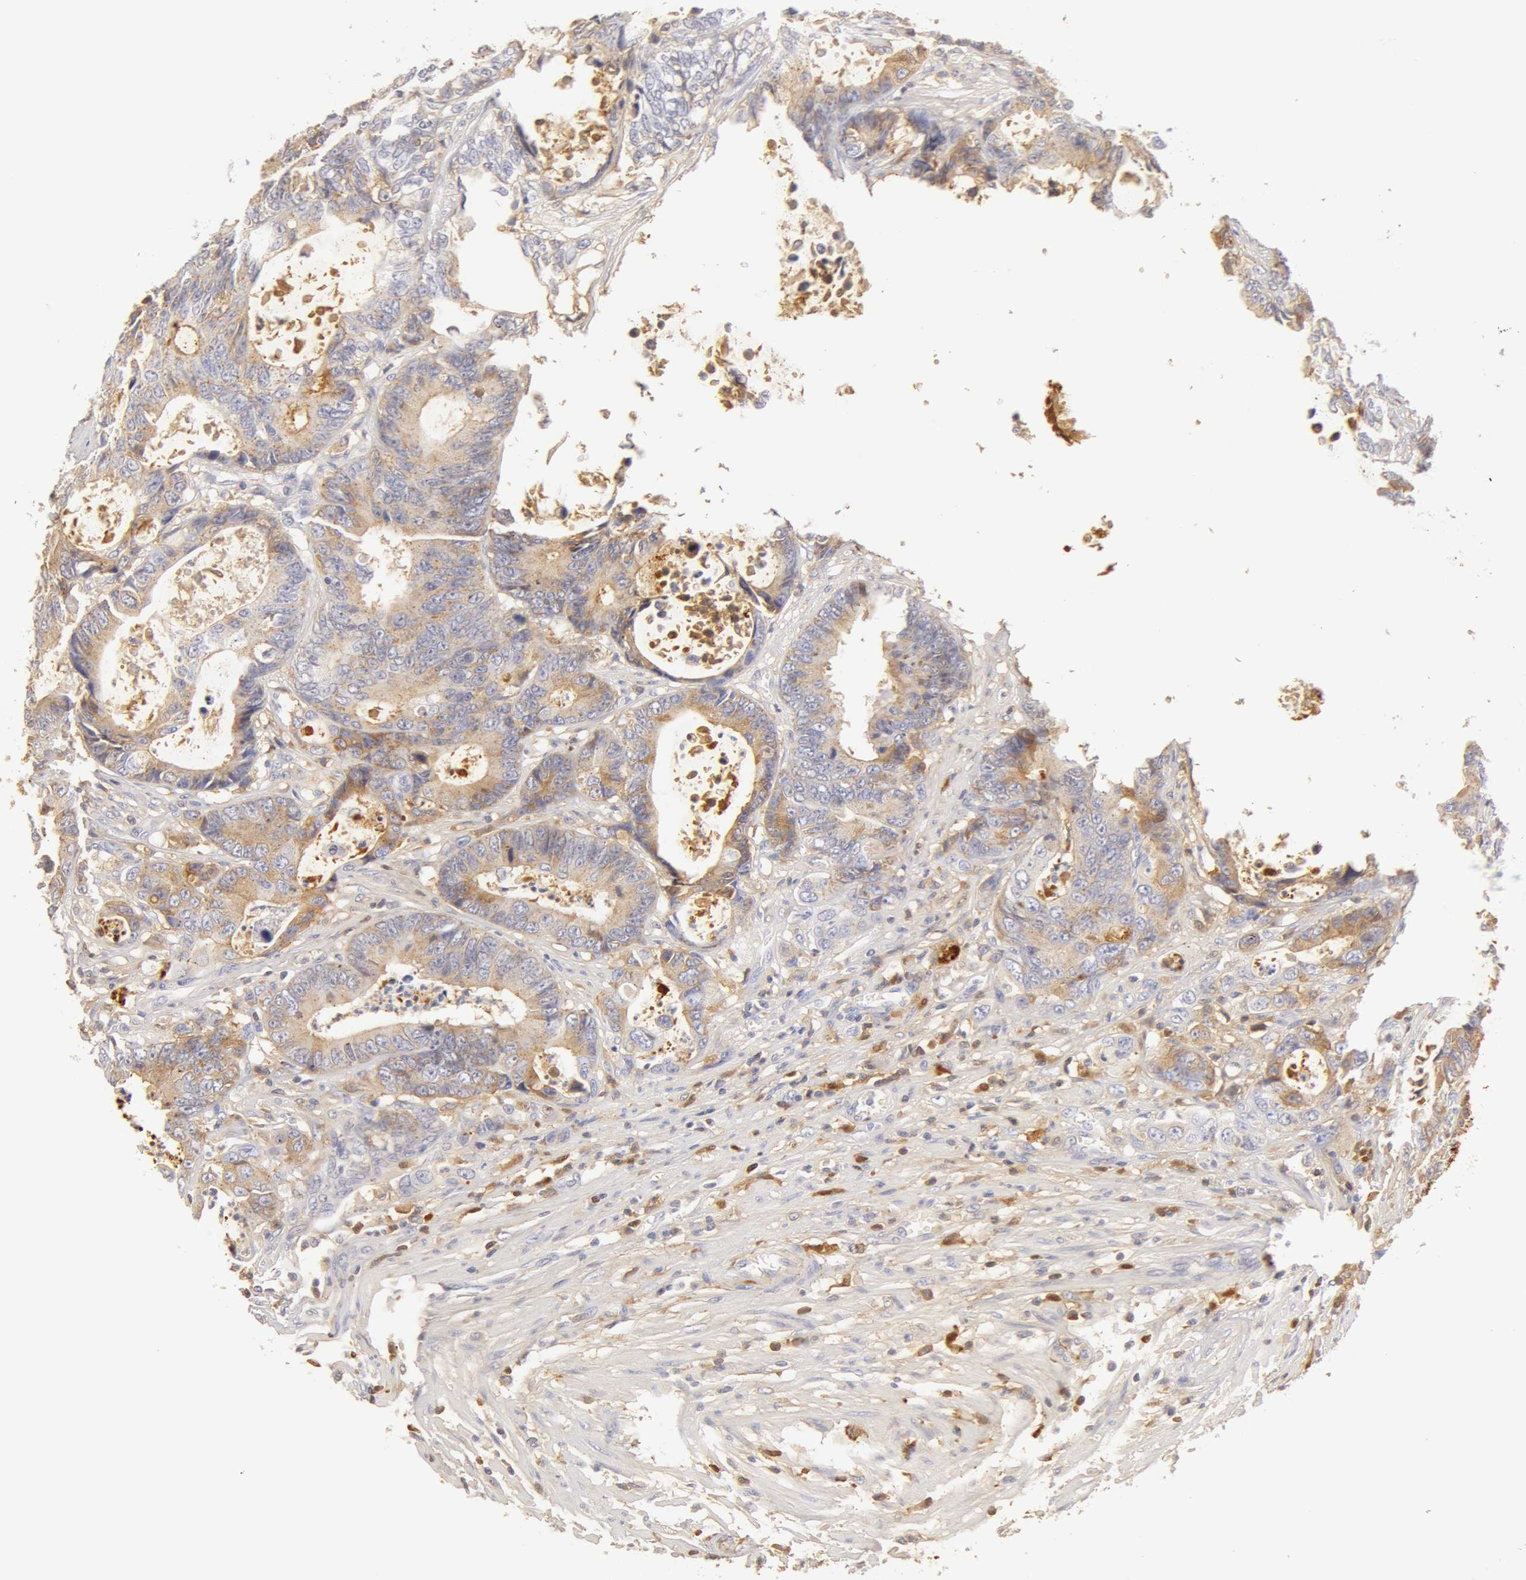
{"staining": {"intensity": "weak", "quantity": "25%-75%", "location": "cytoplasmic/membranous"}, "tissue": "colorectal cancer", "cell_type": "Tumor cells", "image_type": "cancer", "snomed": [{"axis": "morphology", "description": "Adenocarcinoma, NOS"}, {"axis": "topography", "description": "Rectum"}], "caption": "This is an image of immunohistochemistry staining of colorectal cancer (adenocarcinoma), which shows weak expression in the cytoplasmic/membranous of tumor cells.", "gene": "GC", "patient": {"sex": "female", "age": 98}}